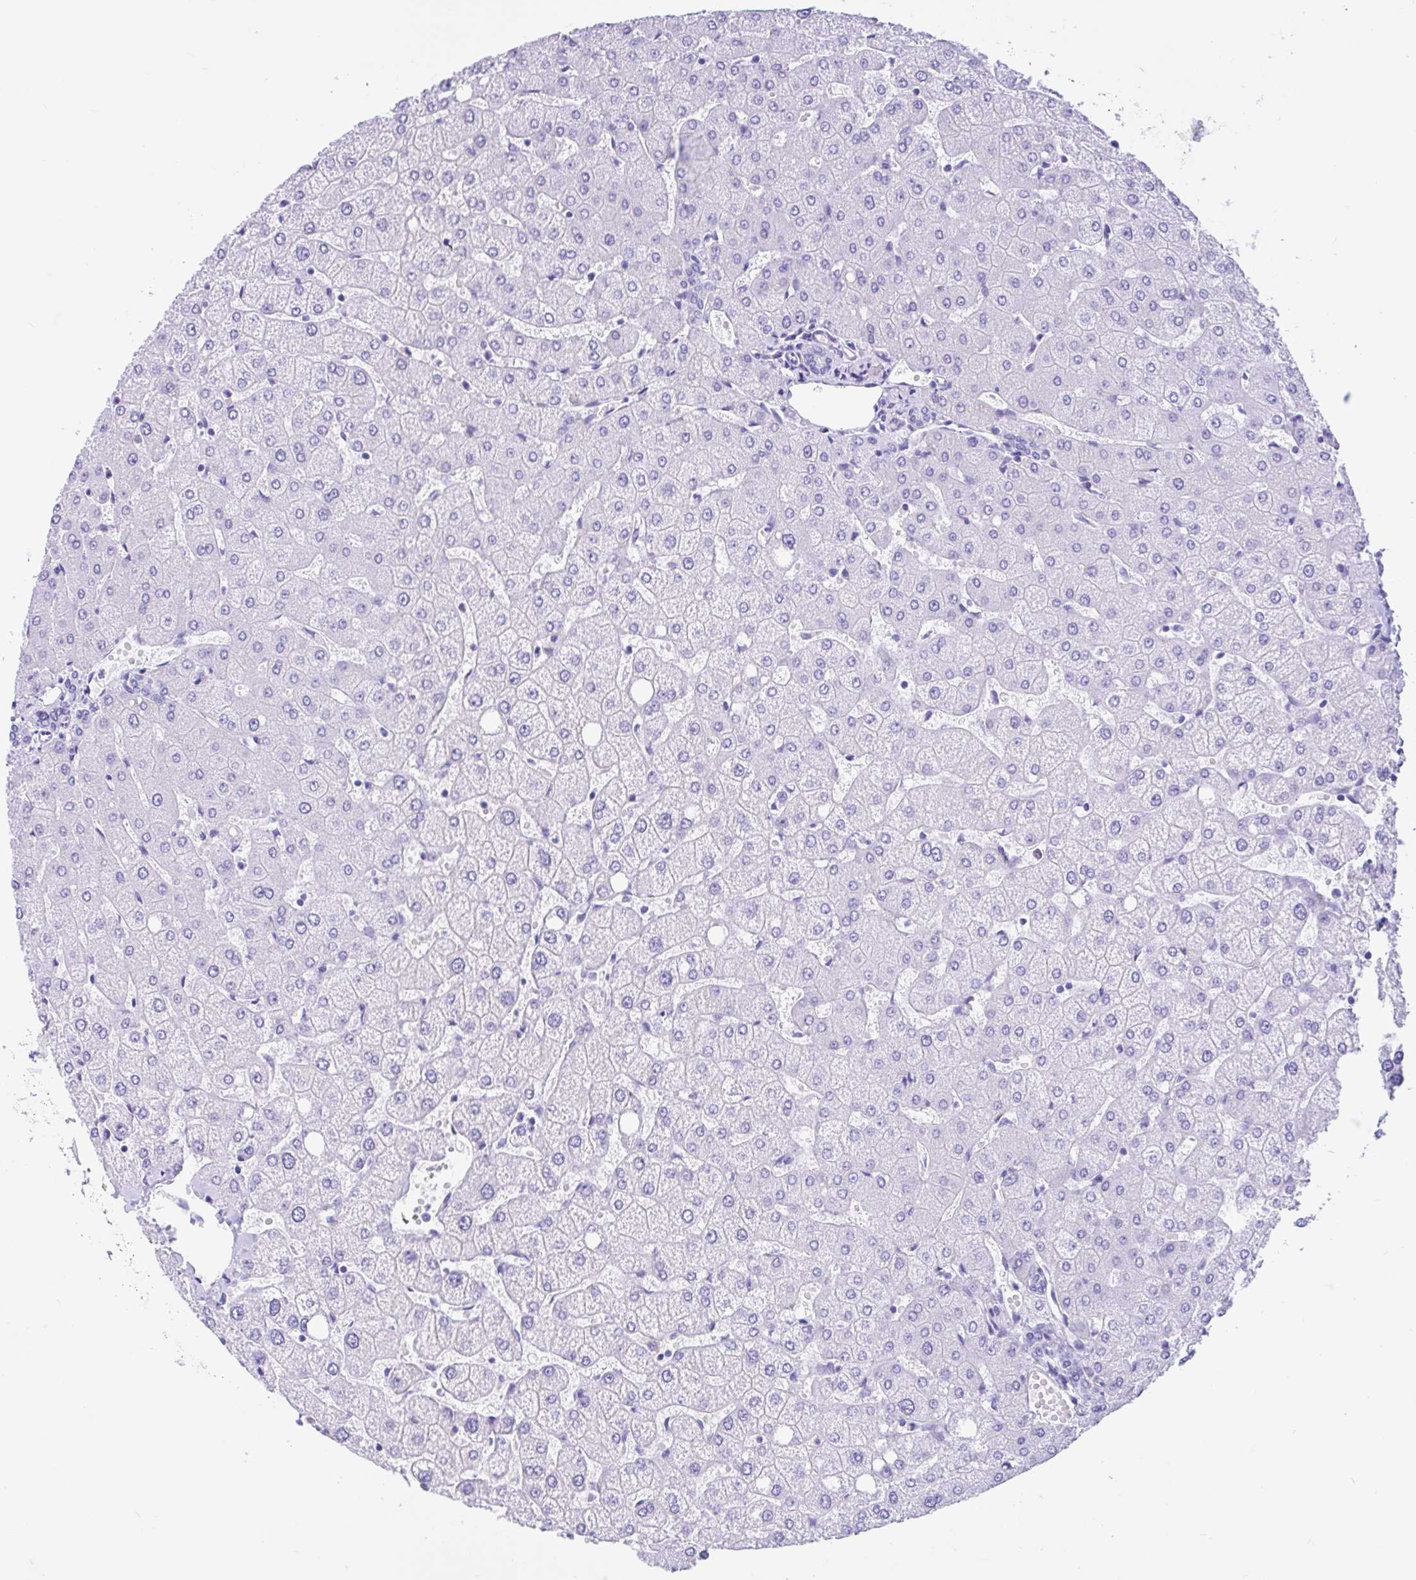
{"staining": {"intensity": "negative", "quantity": "none", "location": "none"}, "tissue": "liver", "cell_type": "Cholangiocytes", "image_type": "normal", "snomed": [{"axis": "morphology", "description": "Normal tissue, NOS"}, {"axis": "topography", "description": "Liver"}], "caption": "The photomicrograph shows no staining of cholangiocytes in normal liver.", "gene": "IAPP", "patient": {"sex": "female", "age": 54}}